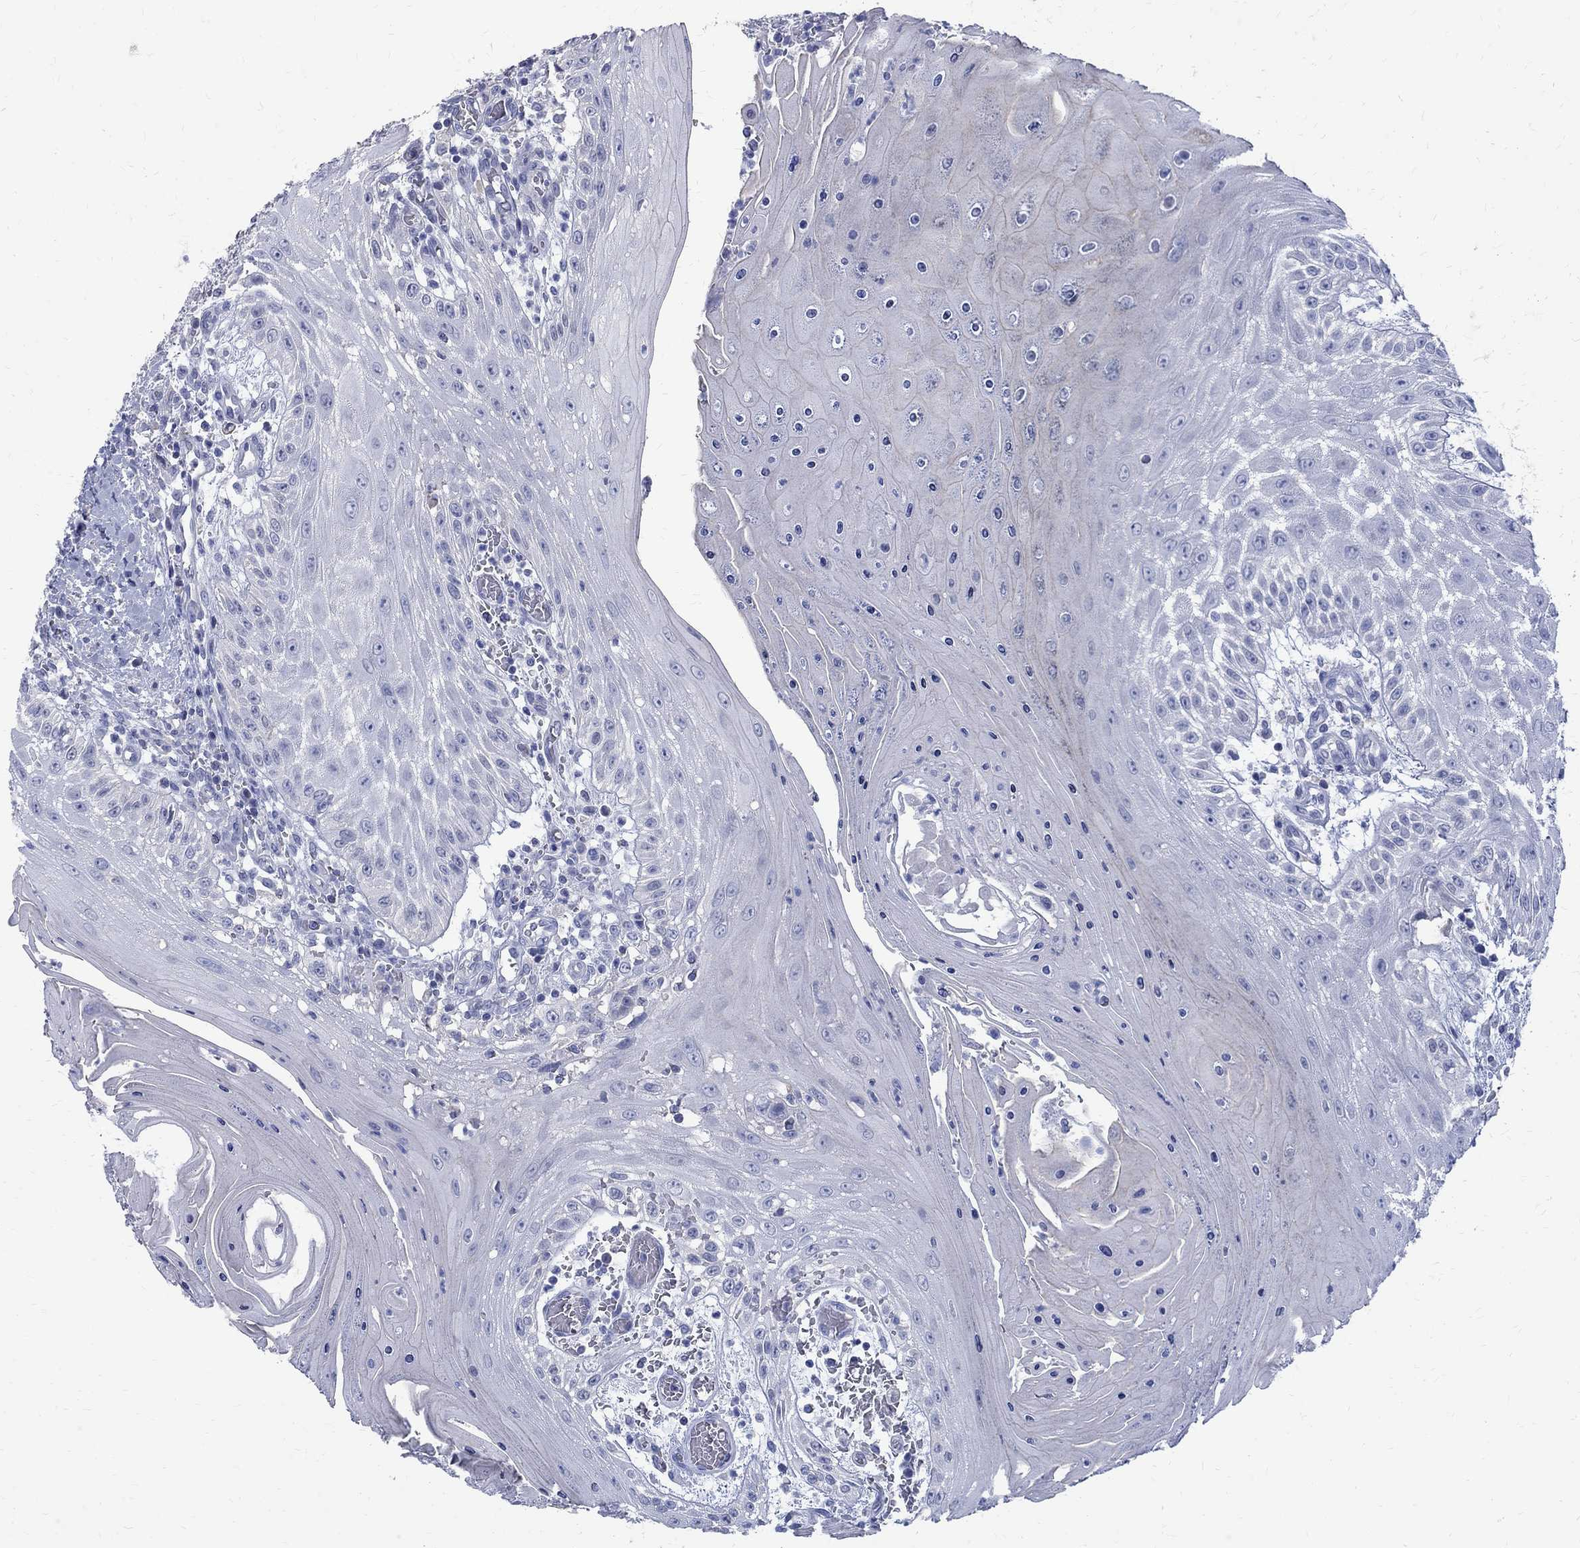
{"staining": {"intensity": "negative", "quantity": "none", "location": "none"}, "tissue": "head and neck cancer", "cell_type": "Tumor cells", "image_type": "cancer", "snomed": [{"axis": "morphology", "description": "Squamous cell carcinoma, NOS"}, {"axis": "topography", "description": "Oral tissue"}, {"axis": "topography", "description": "Head-Neck"}], "caption": "This histopathology image is of head and neck cancer (squamous cell carcinoma) stained with IHC to label a protein in brown with the nuclei are counter-stained blue. There is no staining in tumor cells.", "gene": "MAGEB6", "patient": {"sex": "male", "age": 58}}